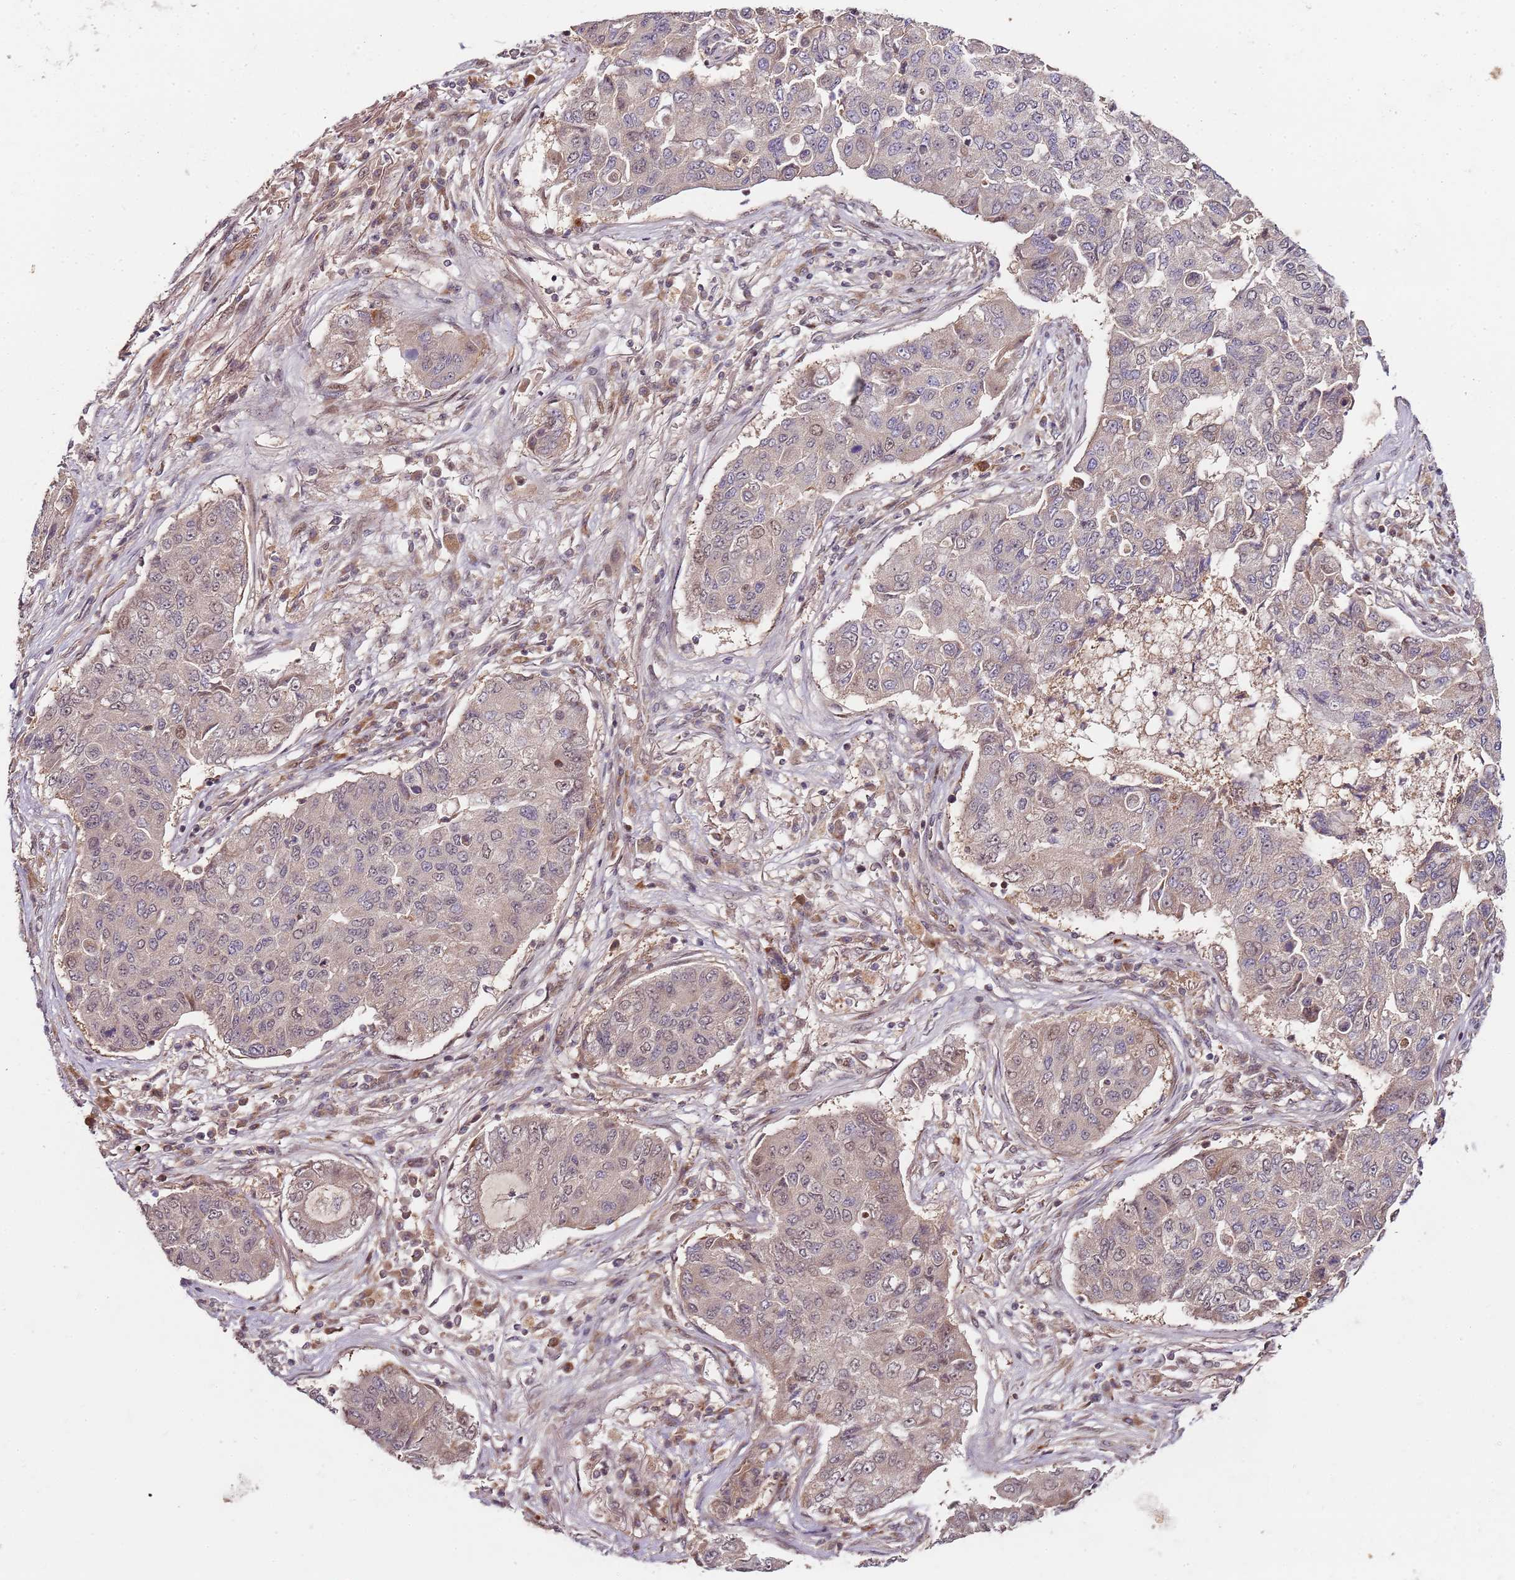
{"staining": {"intensity": "negative", "quantity": "none", "location": "none"}, "tissue": "lung cancer", "cell_type": "Tumor cells", "image_type": "cancer", "snomed": [{"axis": "morphology", "description": "Squamous cell carcinoma, NOS"}, {"axis": "topography", "description": "Lung"}], "caption": "IHC of human lung cancer (squamous cell carcinoma) shows no expression in tumor cells.", "gene": "EDC3", "patient": {"sex": "male", "age": 74}}